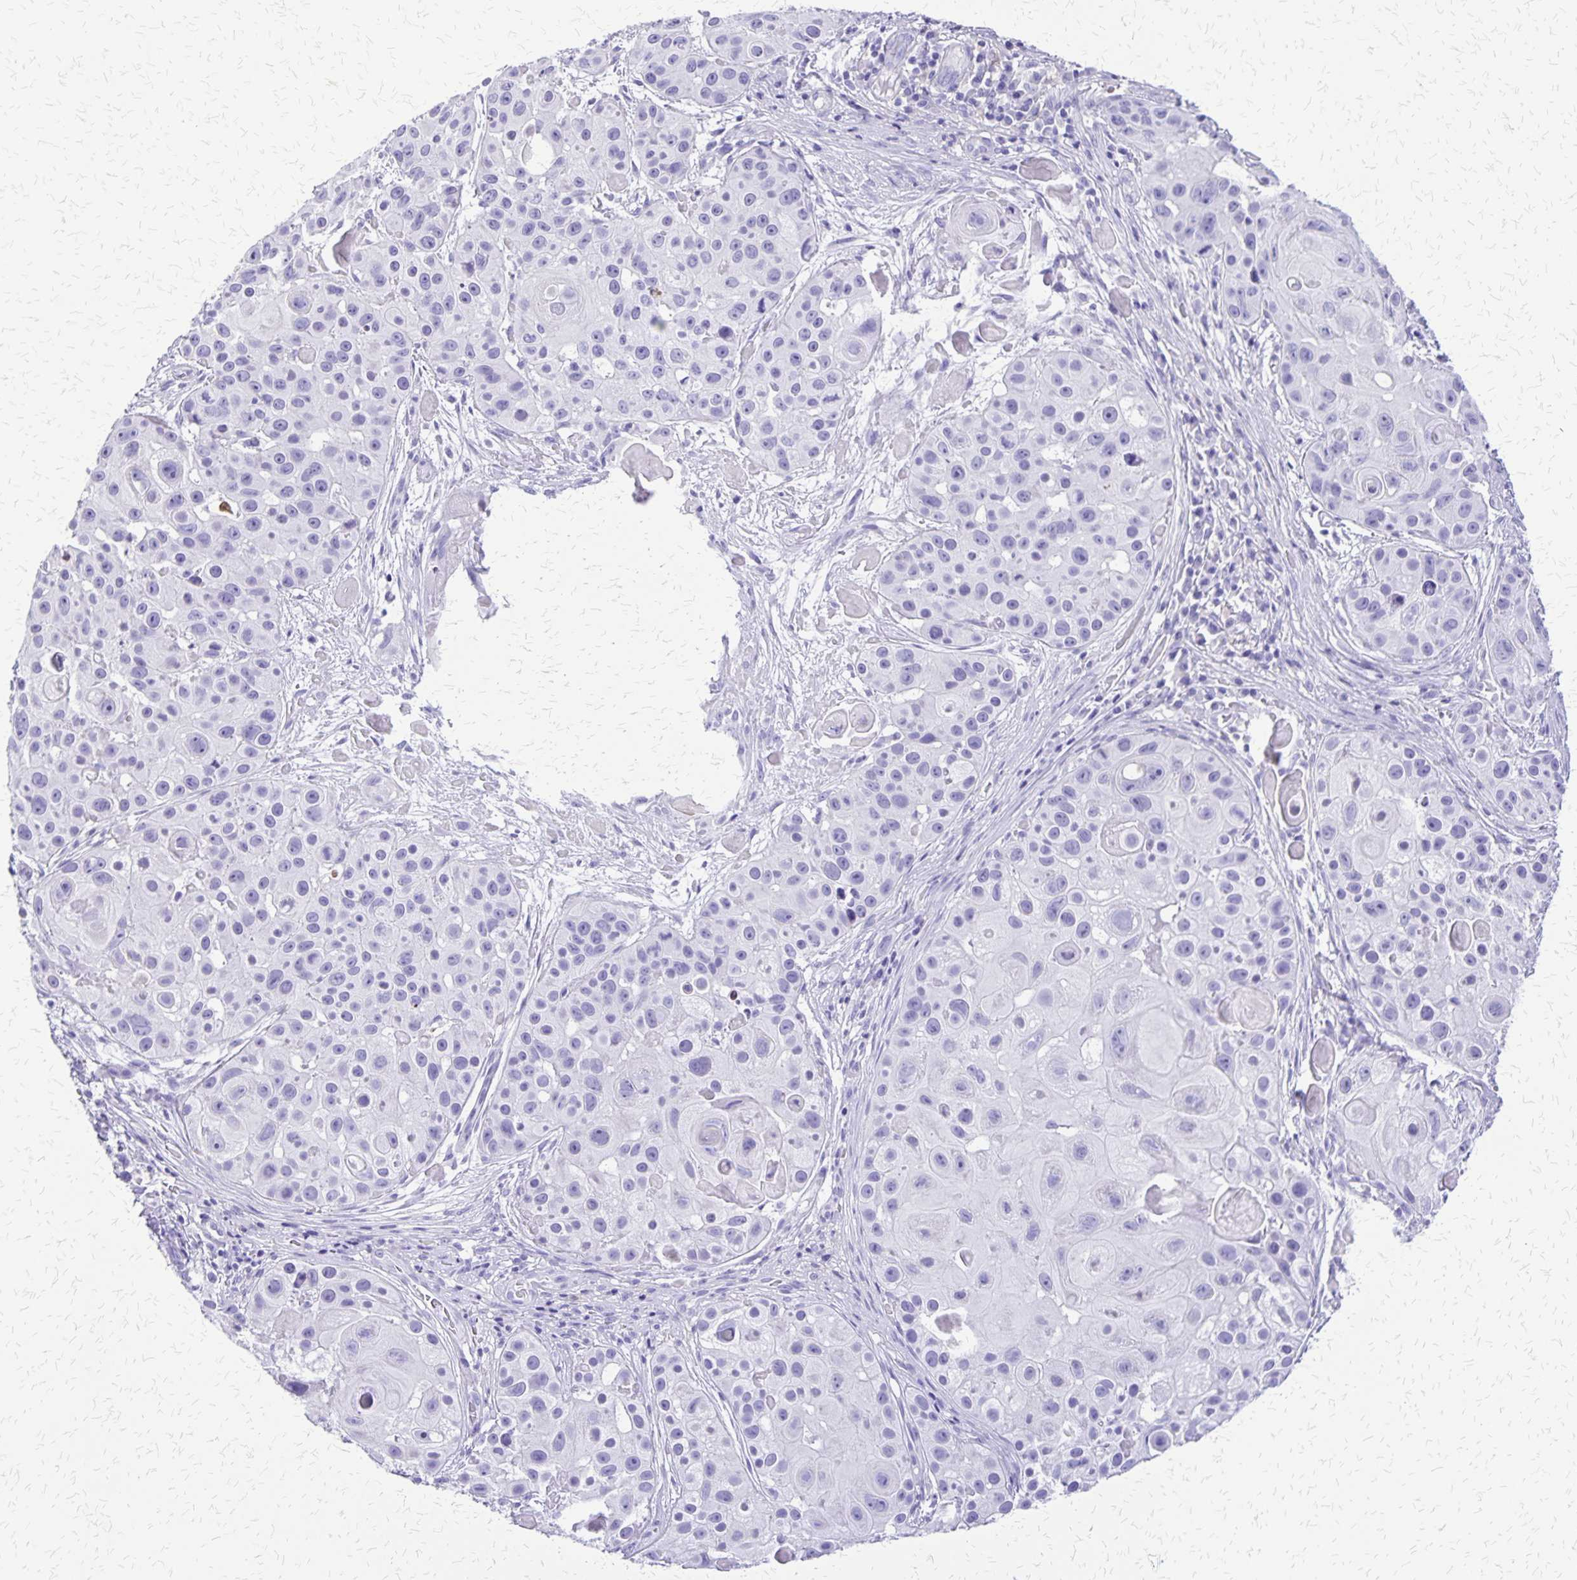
{"staining": {"intensity": "negative", "quantity": "none", "location": "none"}, "tissue": "skin cancer", "cell_type": "Tumor cells", "image_type": "cancer", "snomed": [{"axis": "morphology", "description": "Squamous cell carcinoma, NOS"}, {"axis": "topography", "description": "Skin"}], "caption": "Photomicrograph shows no protein positivity in tumor cells of skin cancer (squamous cell carcinoma) tissue. (Stains: DAB (3,3'-diaminobenzidine) IHC with hematoxylin counter stain, Microscopy: brightfield microscopy at high magnification).", "gene": "SLC13A2", "patient": {"sex": "male", "age": 92}}